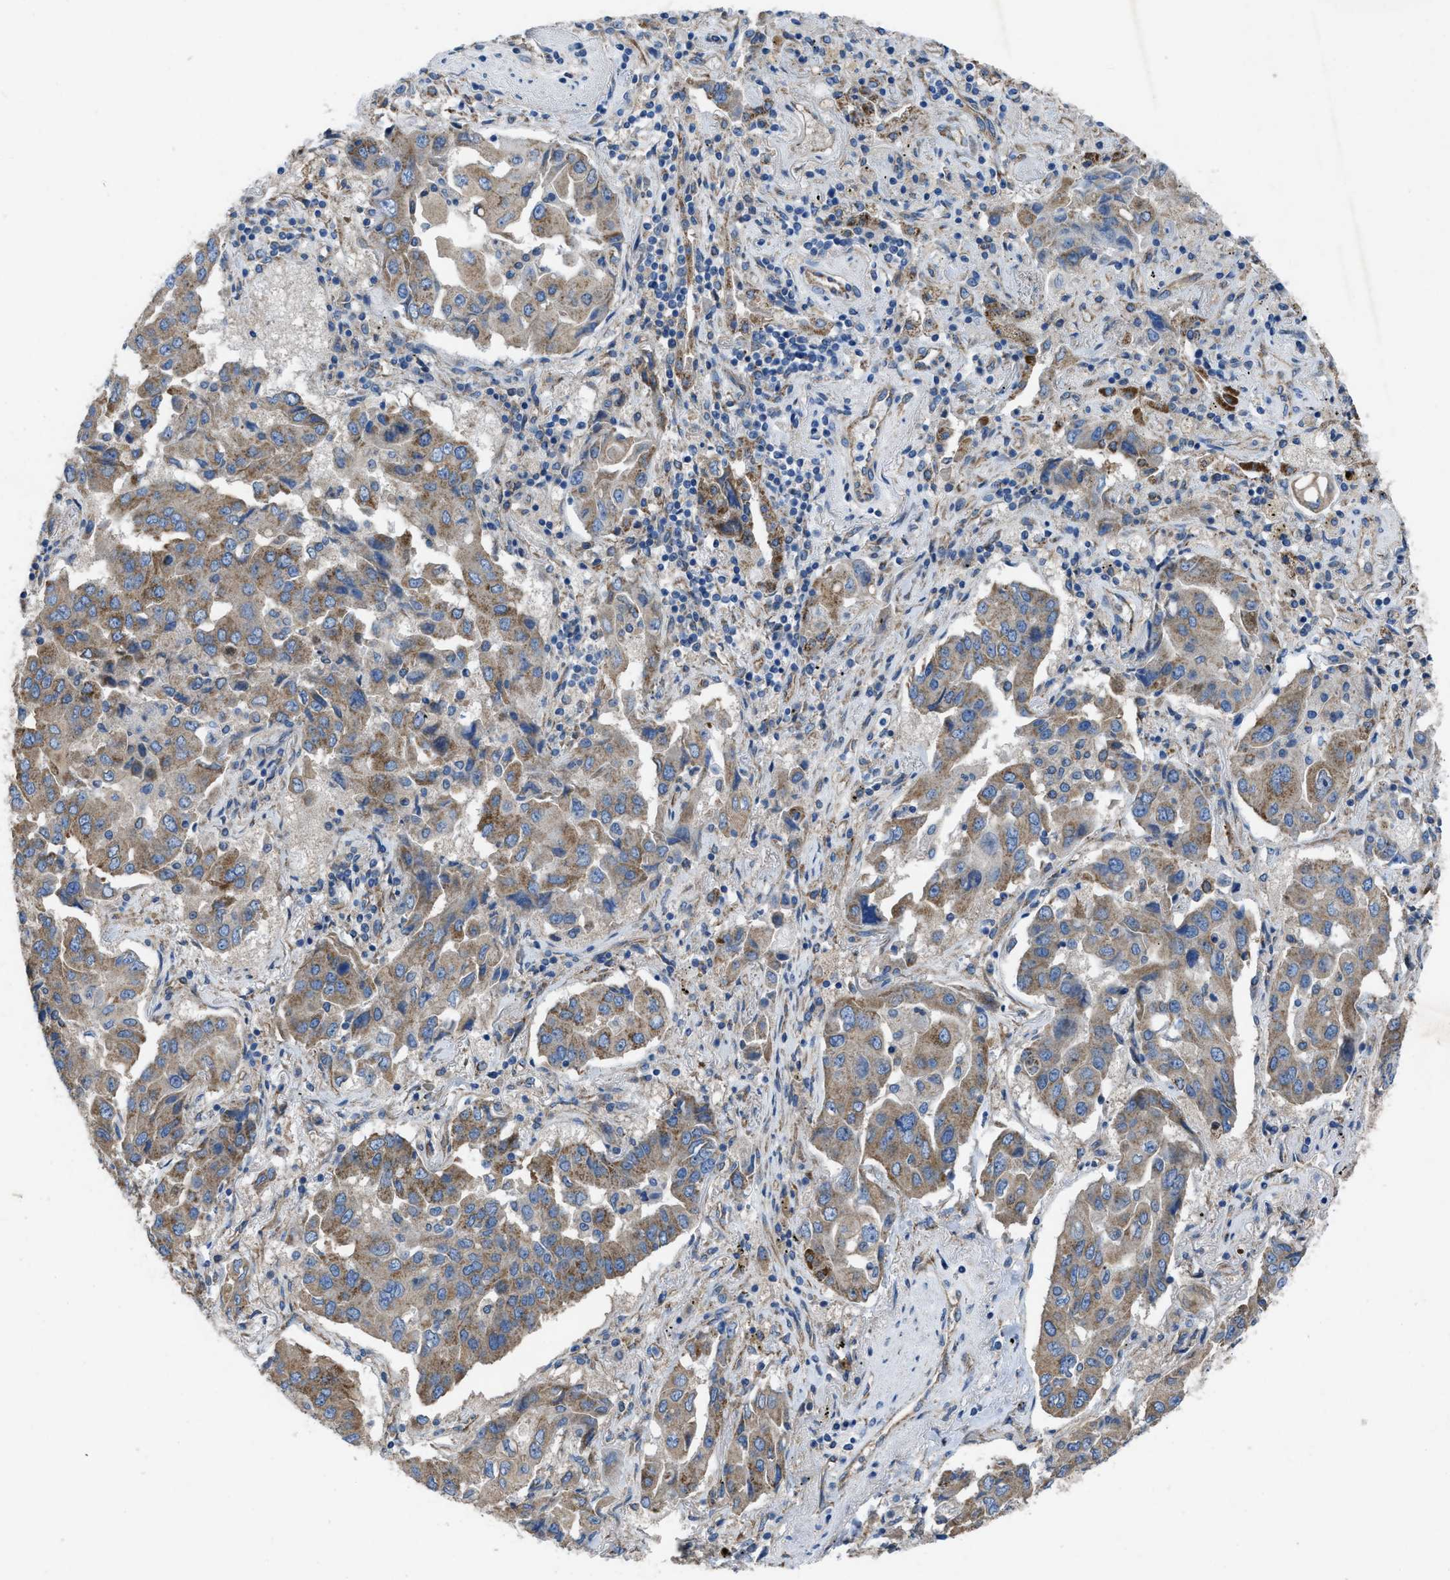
{"staining": {"intensity": "moderate", "quantity": ">75%", "location": "cytoplasmic/membranous"}, "tissue": "lung cancer", "cell_type": "Tumor cells", "image_type": "cancer", "snomed": [{"axis": "morphology", "description": "Adenocarcinoma, NOS"}, {"axis": "topography", "description": "Lung"}], "caption": "Human lung adenocarcinoma stained with a brown dye exhibits moderate cytoplasmic/membranous positive staining in about >75% of tumor cells.", "gene": "DOLPP1", "patient": {"sex": "female", "age": 65}}